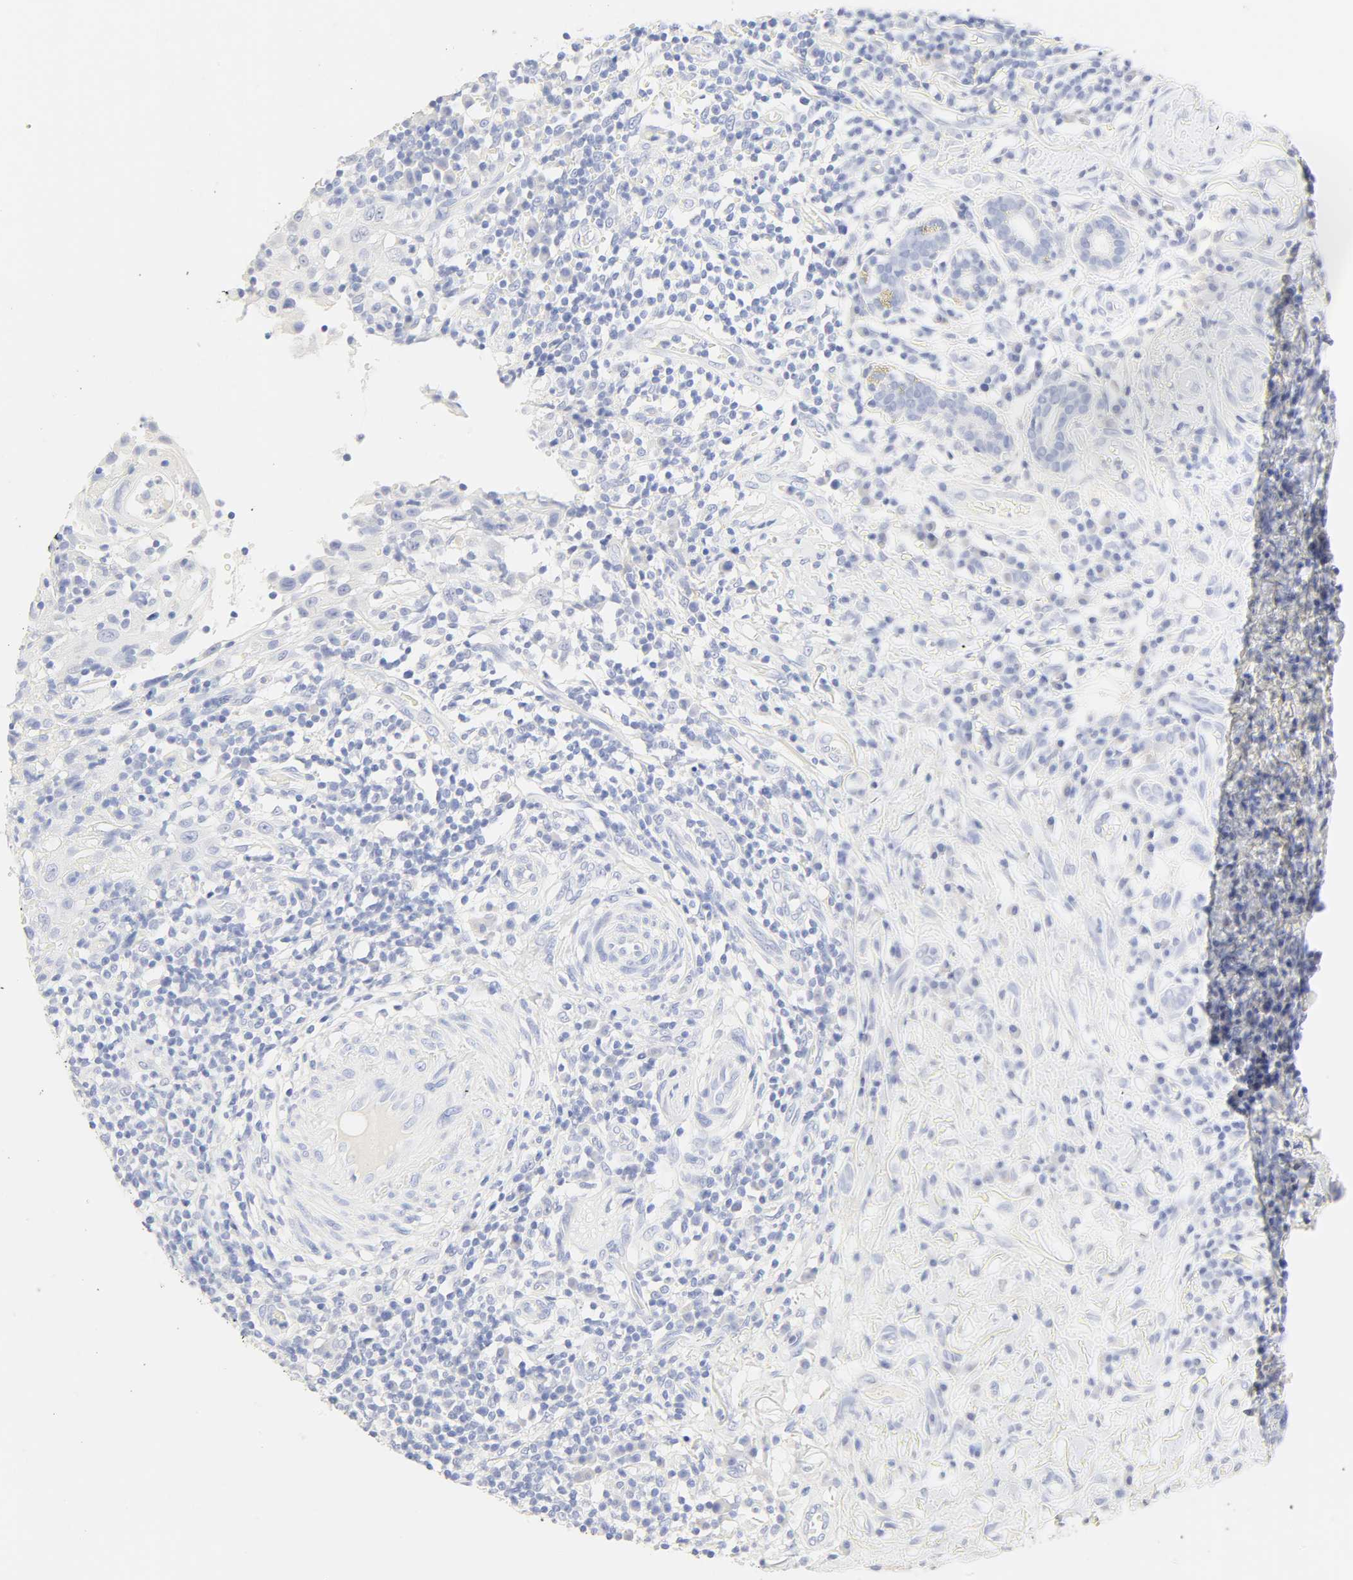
{"staining": {"intensity": "negative", "quantity": "none", "location": "none"}, "tissue": "thyroid cancer", "cell_type": "Tumor cells", "image_type": "cancer", "snomed": [{"axis": "morphology", "description": "Carcinoma, NOS"}, {"axis": "topography", "description": "Thyroid gland"}], "caption": "Carcinoma (thyroid) was stained to show a protein in brown. There is no significant staining in tumor cells.", "gene": "SLCO1B3", "patient": {"sex": "female", "age": 77}}